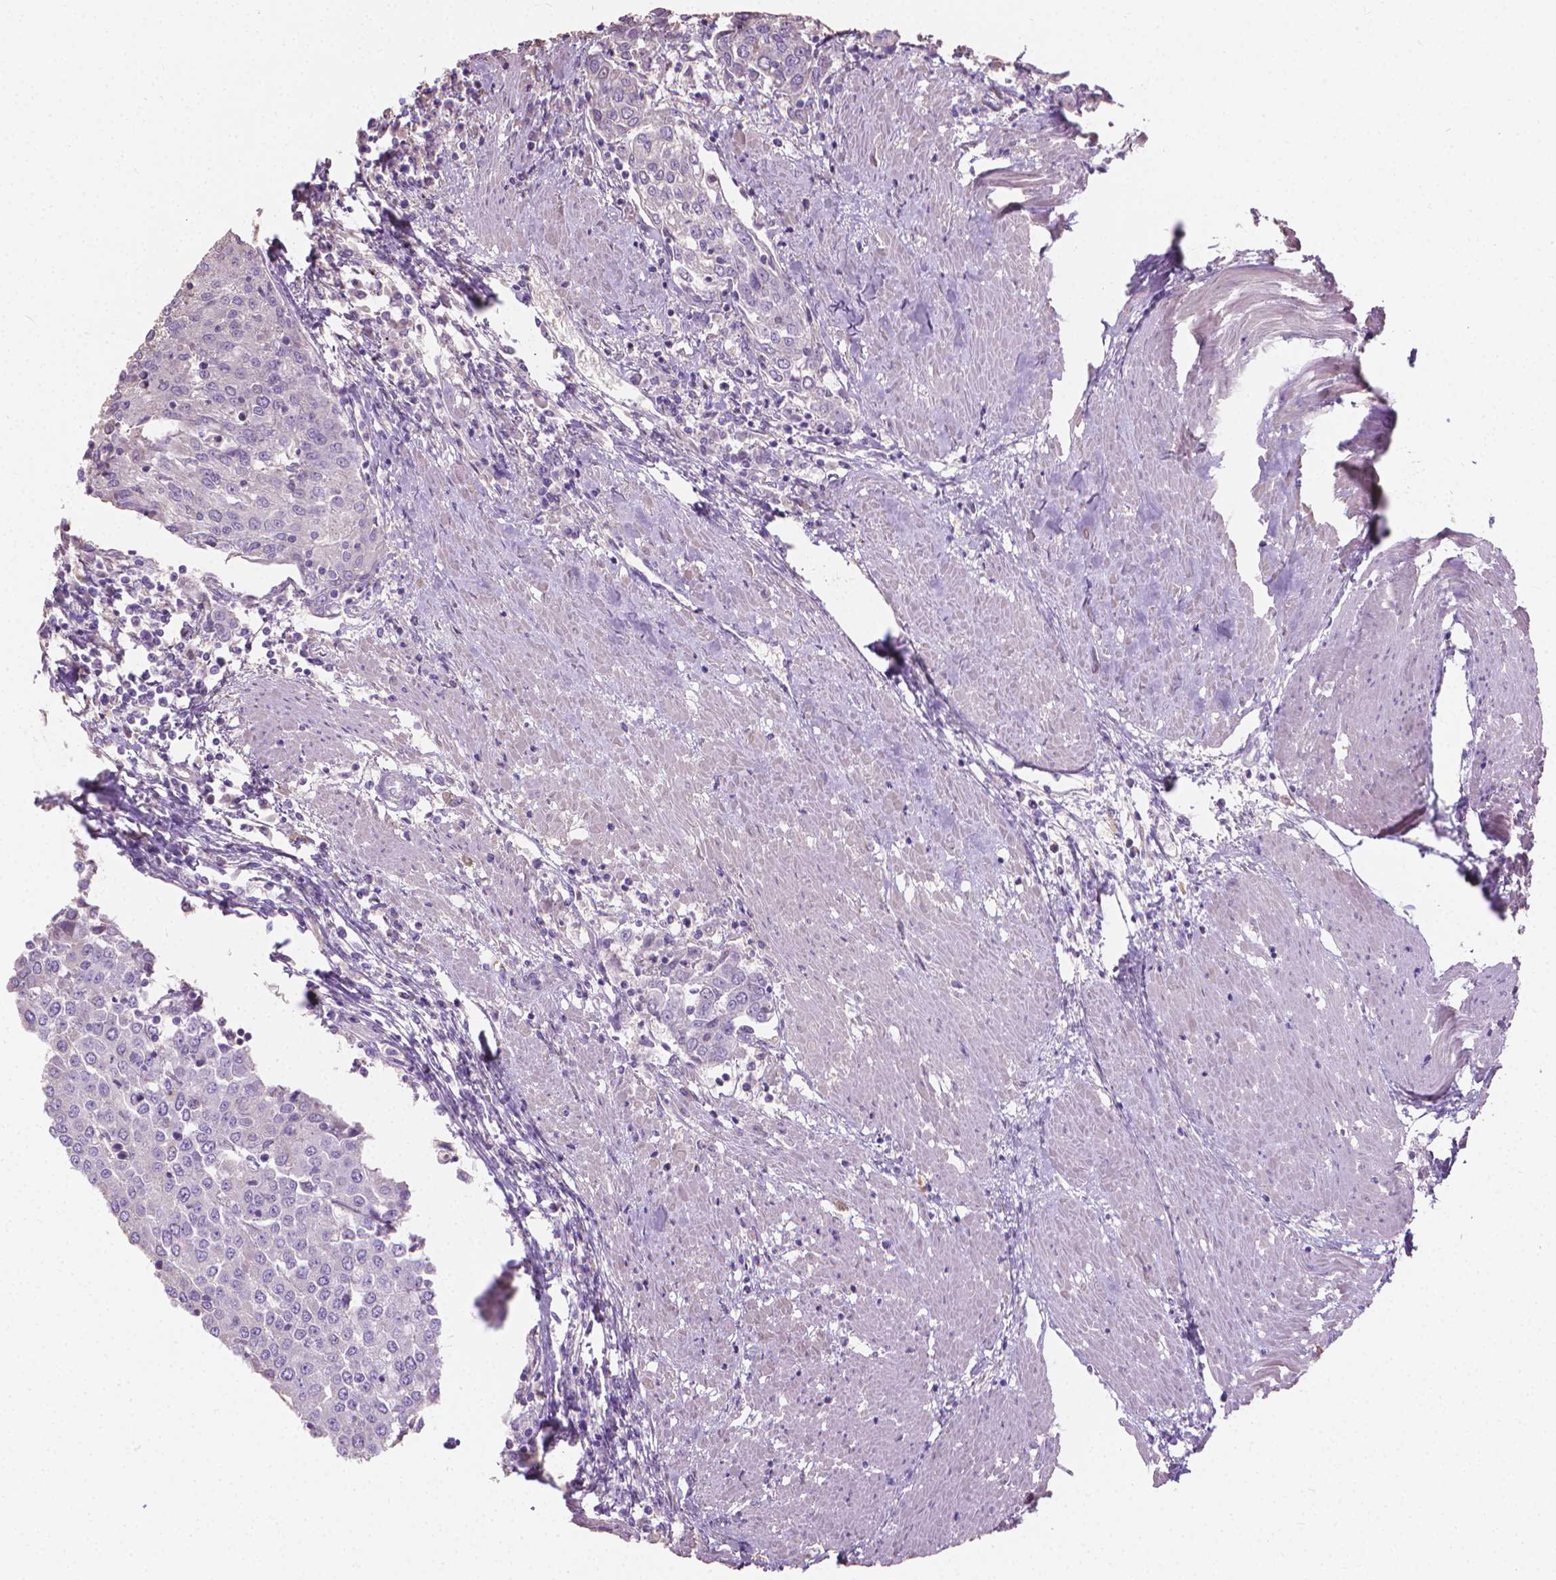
{"staining": {"intensity": "negative", "quantity": "none", "location": "none"}, "tissue": "urothelial cancer", "cell_type": "Tumor cells", "image_type": "cancer", "snomed": [{"axis": "morphology", "description": "Urothelial carcinoma, High grade"}, {"axis": "topography", "description": "Urinary bladder"}], "caption": "IHC photomicrograph of neoplastic tissue: human high-grade urothelial carcinoma stained with DAB exhibits no significant protein positivity in tumor cells.", "gene": "CABCOCO1", "patient": {"sex": "female", "age": 85}}